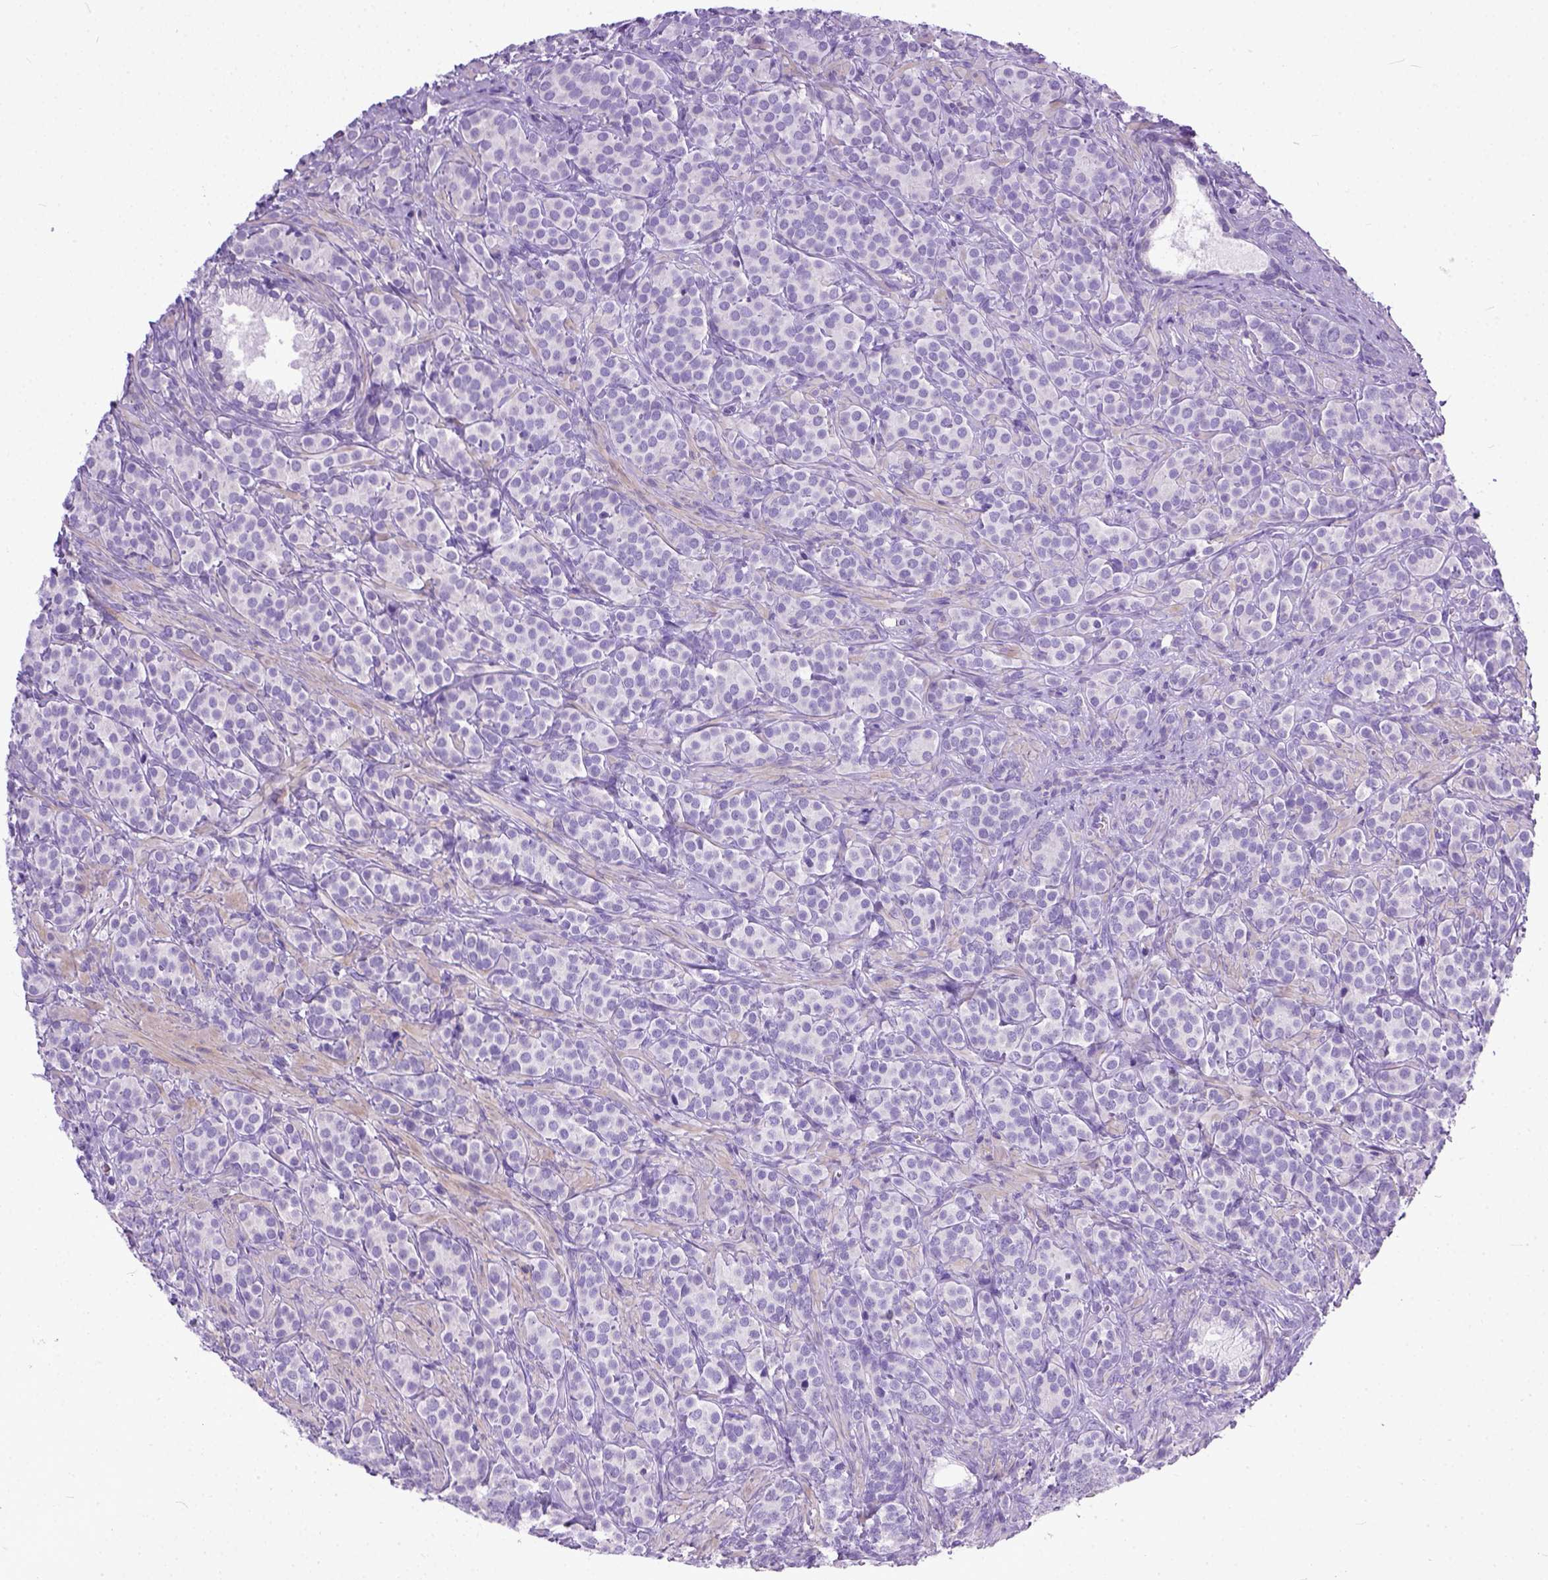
{"staining": {"intensity": "negative", "quantity": "none", "location": "none"}, "tissue": "prostate cancer", "cell_type": "Tumor cells", "image_type": "cancer", "snomed": [{"axis": "morphology", "description": "Adenocarcinoma, High grade"}, {"axis": "topography", "description": "Prostate"}], "caption": "An image of human prostate high-grade adenocarcinoma is negative for staining in tumor cells.", "gene": "PLK5", "patient": {"sex": "male", "age": 84}}